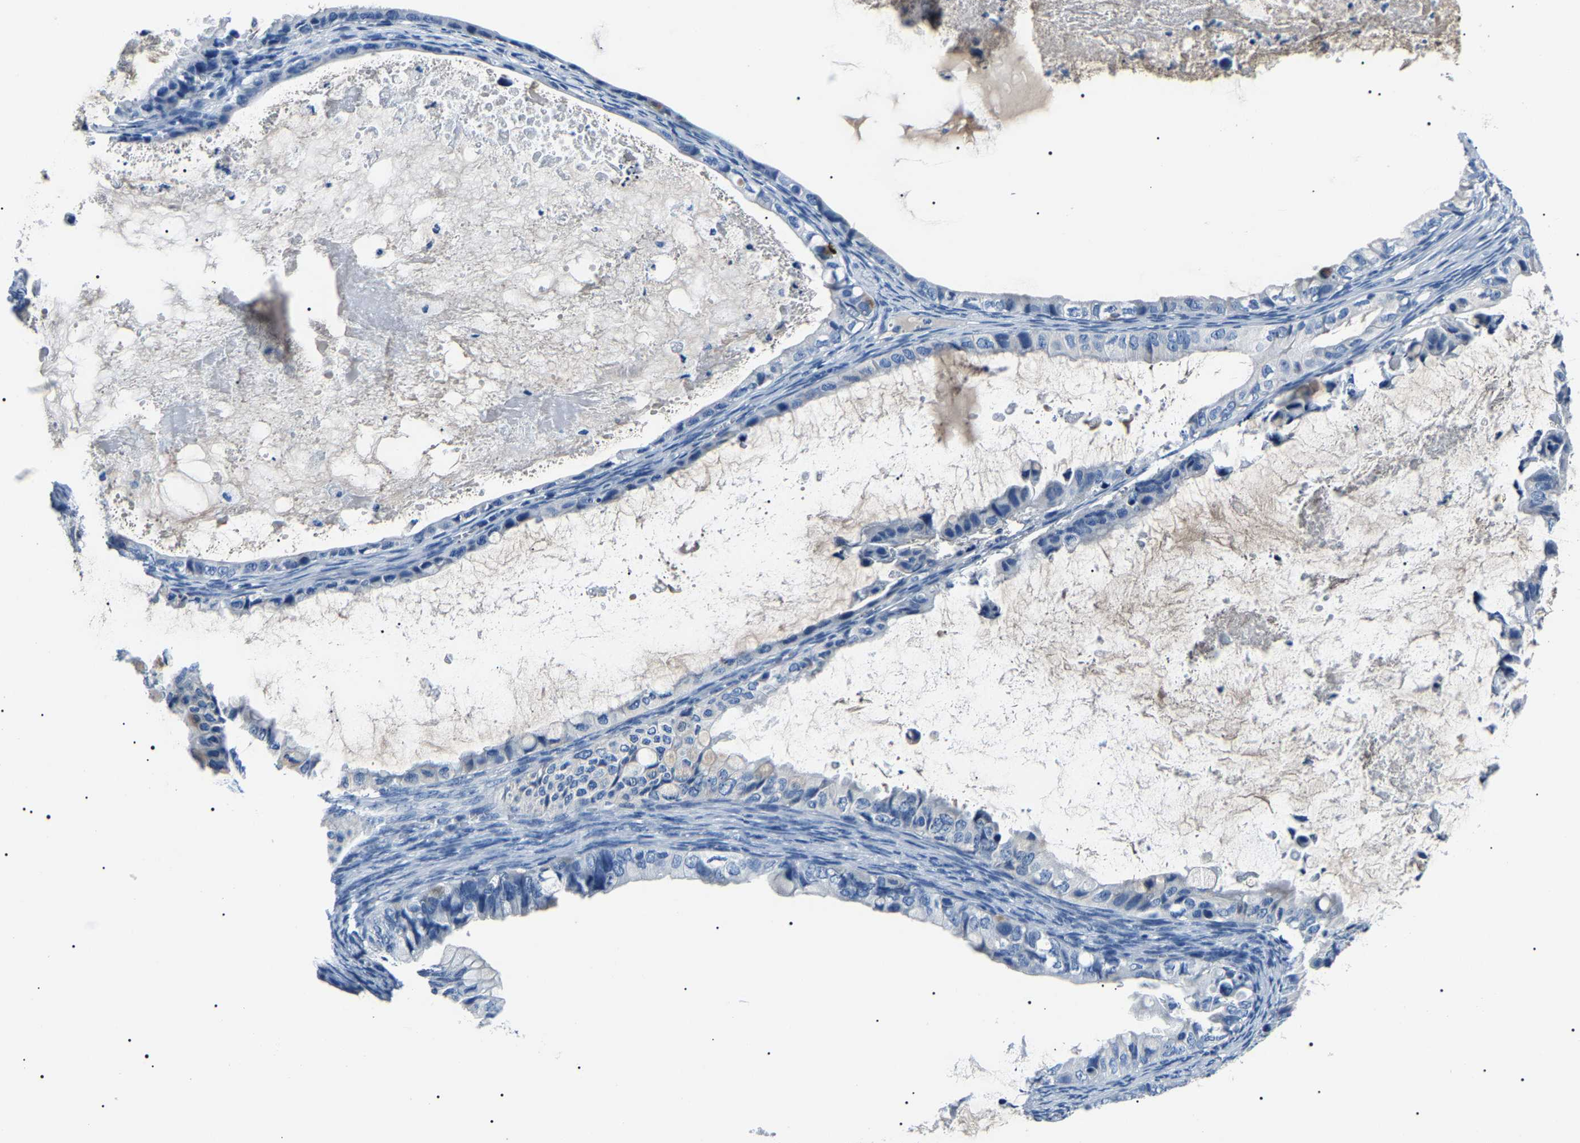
{"staining": {"intensity": "negative", "quantity": "none", "location": "none"}, "tissue": "ovarian cancer", "cell_type": "Tumor cells", "image_type": "cancer", "snomed": [{"axis": "morphology", "description": "Cystadenocarcinoma, mucinous, NOS"}, {"axis": "topography", "description": "Ovary"}], "caption": "This histopathology image is of ovarian cancer stained with IHC to label a protein in brown with the nuclei are counter-stained blue. There is no expression in tumor cells. The staining was performed using DAB (3,3'-diaminobenzidine) to visualize the protein expression in brown, while the nuclei were stained in blue with hematoxylin (Magnification: 20x).", "gene": "KLK15", "patient": {"sex": "female", "age": 80}}